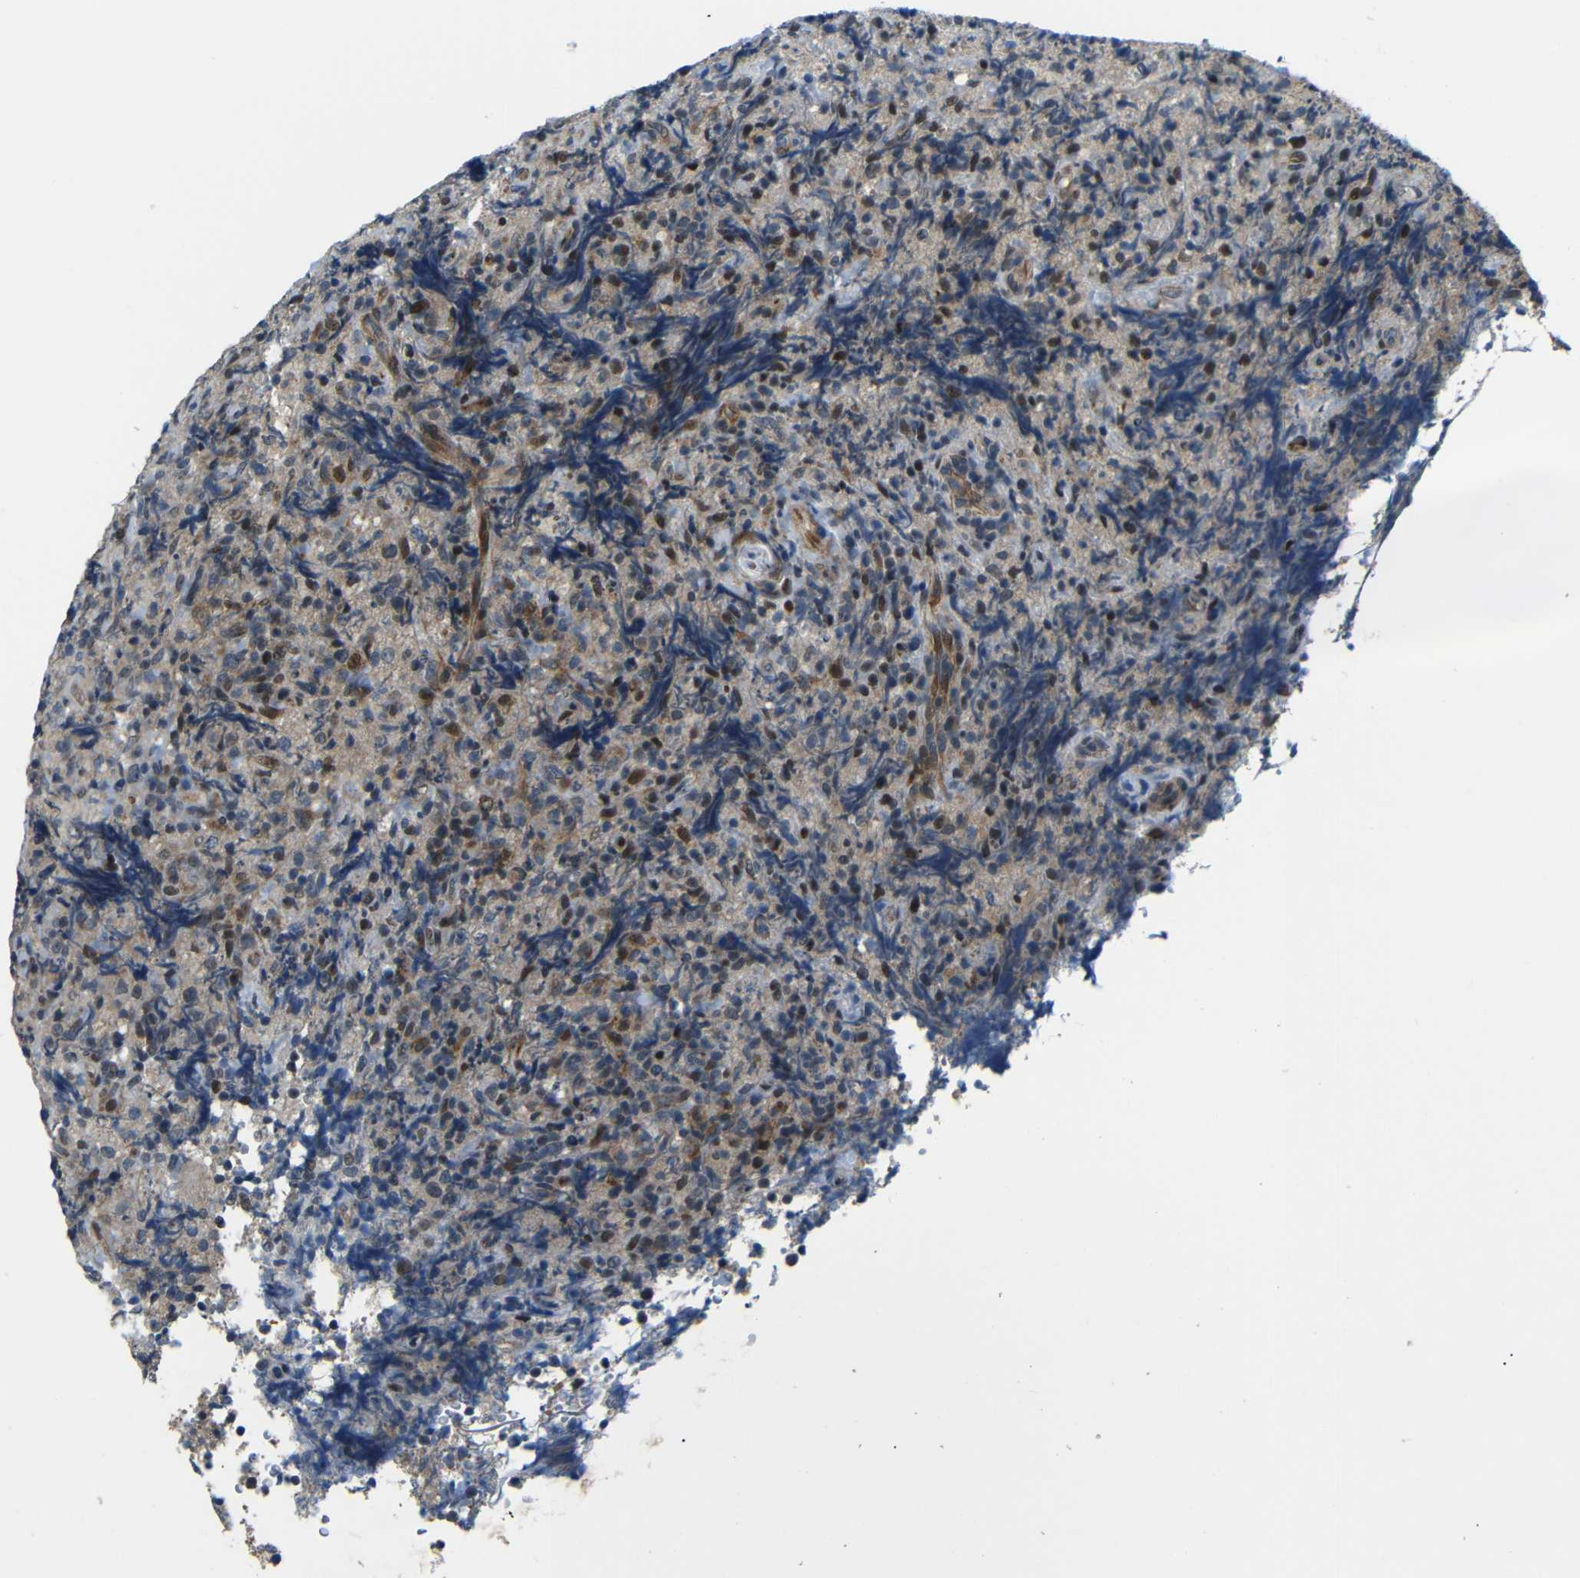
{"staining": {"intensity": "moderate", "quantity": "25%-75%", "location": "nuclear"}, "tissue": "lymphoma", "cell_type": "Tumor cells", "image_type": "cancer", "snomed": [{"axis": "morphology", "description": "Malignant lymphoma, non-Hodgkin's type, High grade"}, {"axis": "topography", "description": "Tonsil"}], "caption": "IHC of human lymphoma demonstrates medium levels of moderate nuclear expression in approximately 25%-75% of tumor cells.", "gene": "SYDE1", "patient": {"sex": "female", "age": 36}}